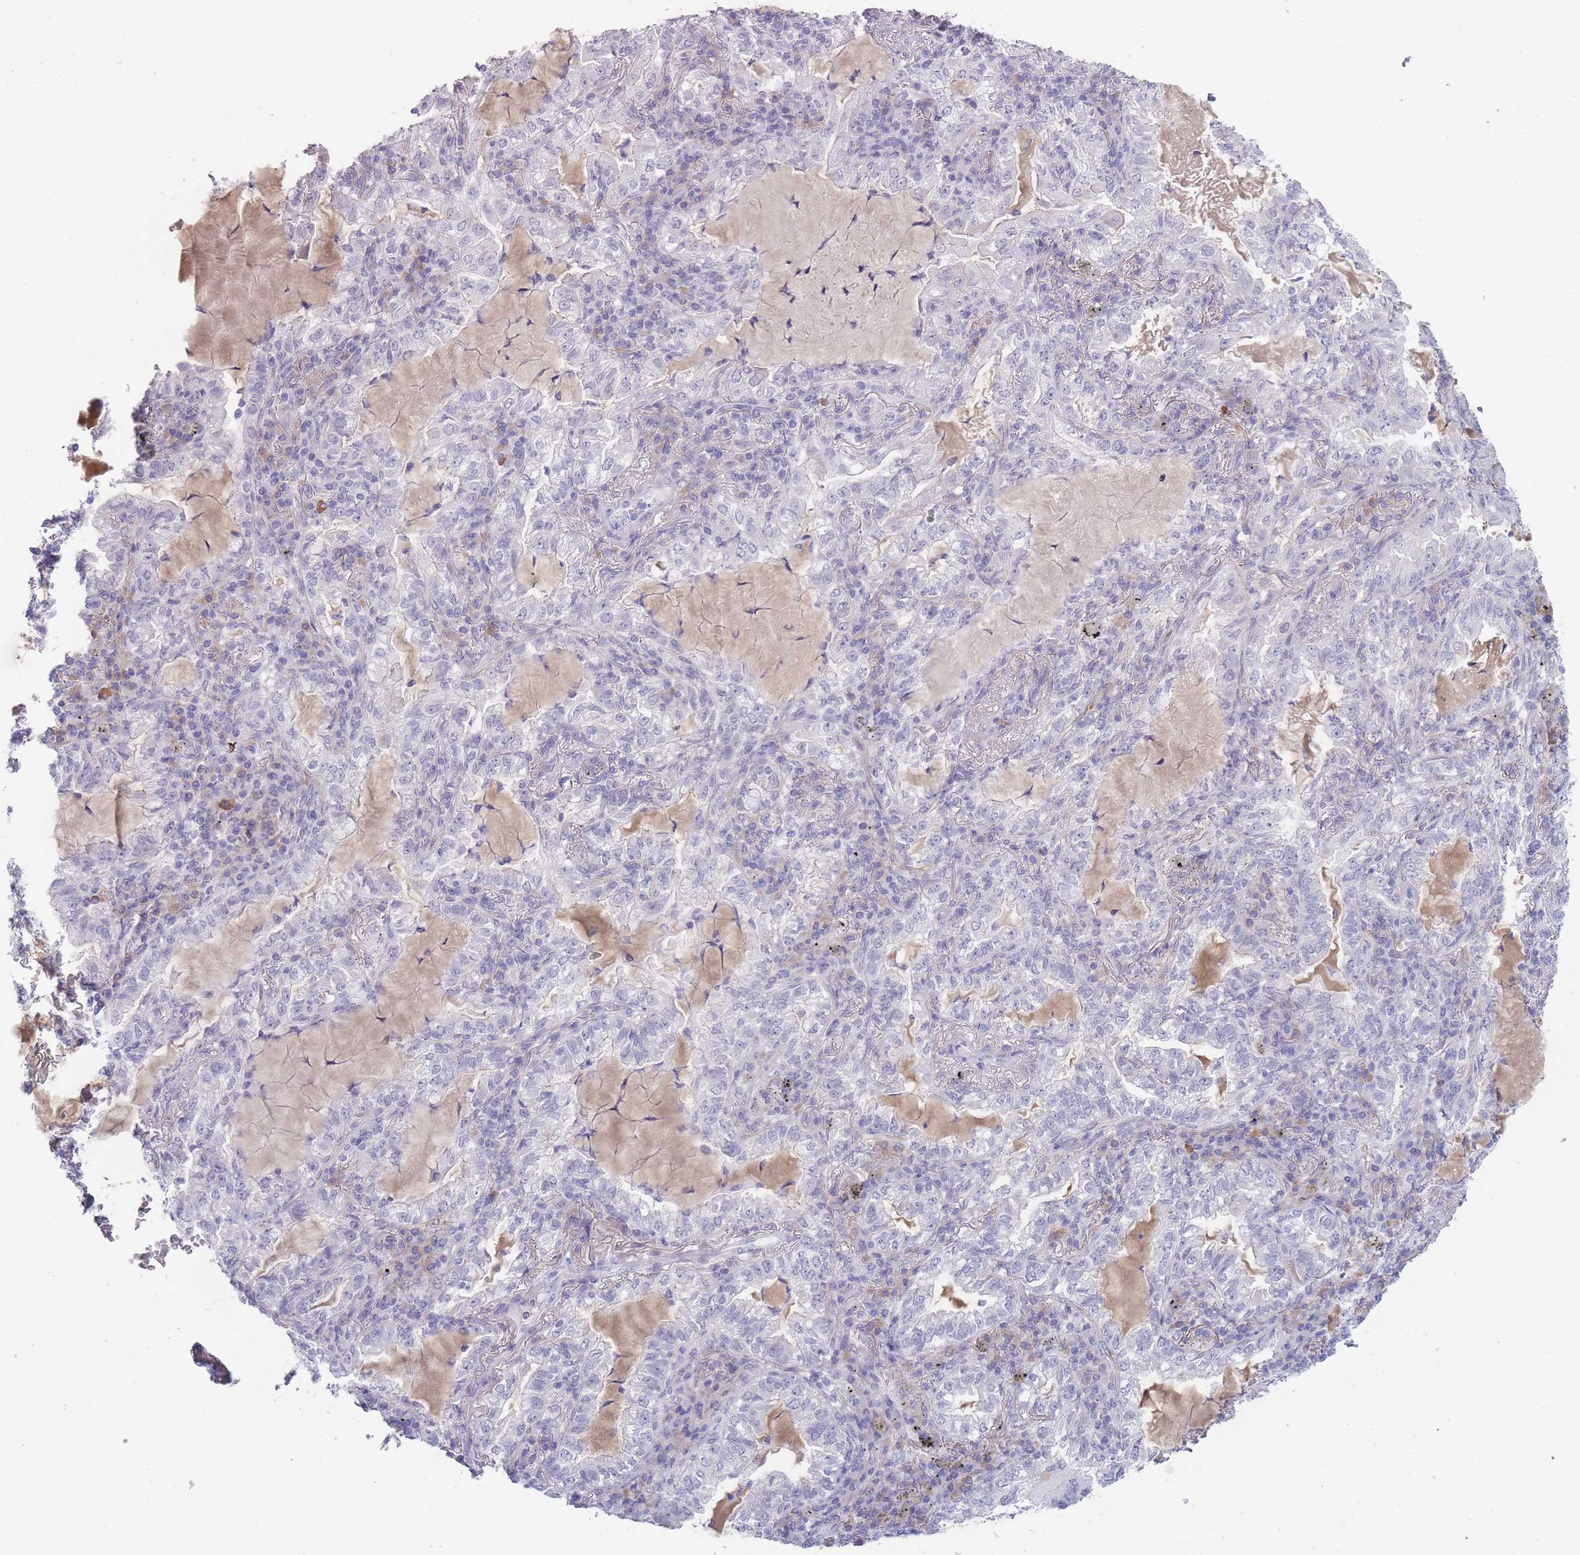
{"staining": {"intensity": "negative", "quantity": "none", "location": "none"}, "tissue": "lung cancer", "cell_type": "Tumor cells", "image_type": "cancer", "snomed": [{"axis": "morphology", "description": "Adenocarcinoma, NOS"}, {"axis": "topography", "description": "Lung"}], "caption": "Image shows no protein positivity in tumor cells of lung cancer tissue.", "gene": "DCANP1", "patient": {"sex": "female", "age": 73}}